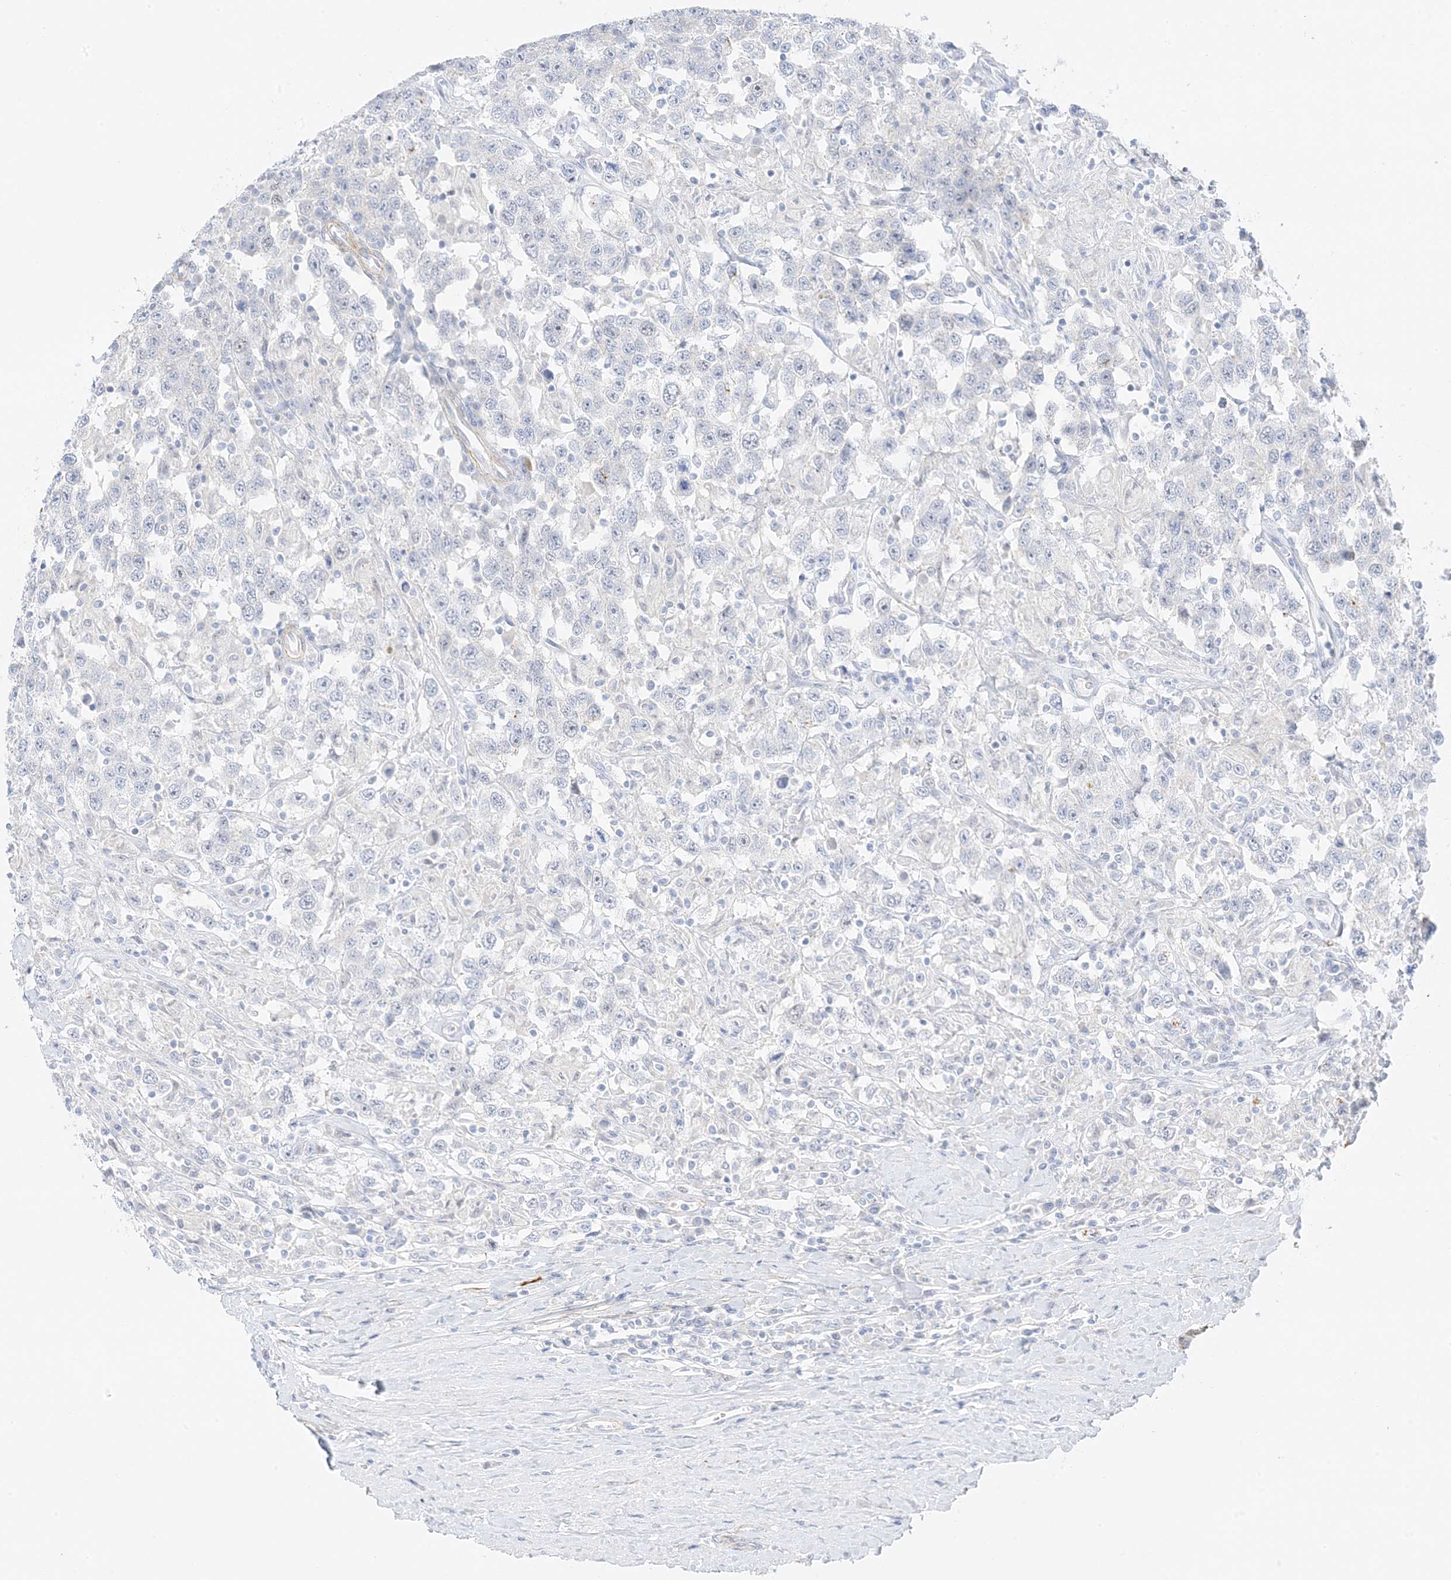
{"staining": {"intensity": "negative", "quantity": "none", "location": "none"}, "tissue": "testis cancer", "cell_type": "Tumor cells", "image_type": "cancer", "snomed": [{"axis": "morphology", "description": "Seminoma, NOS"}, {"axis": "topography", "description": "Testis"}], "caption": "Human seminoma (testis) stained for a protein using IHC displays no expression in tumor cells.", "gene": "SLC22A13", "patient": {"sex": "male", "age": 41}}